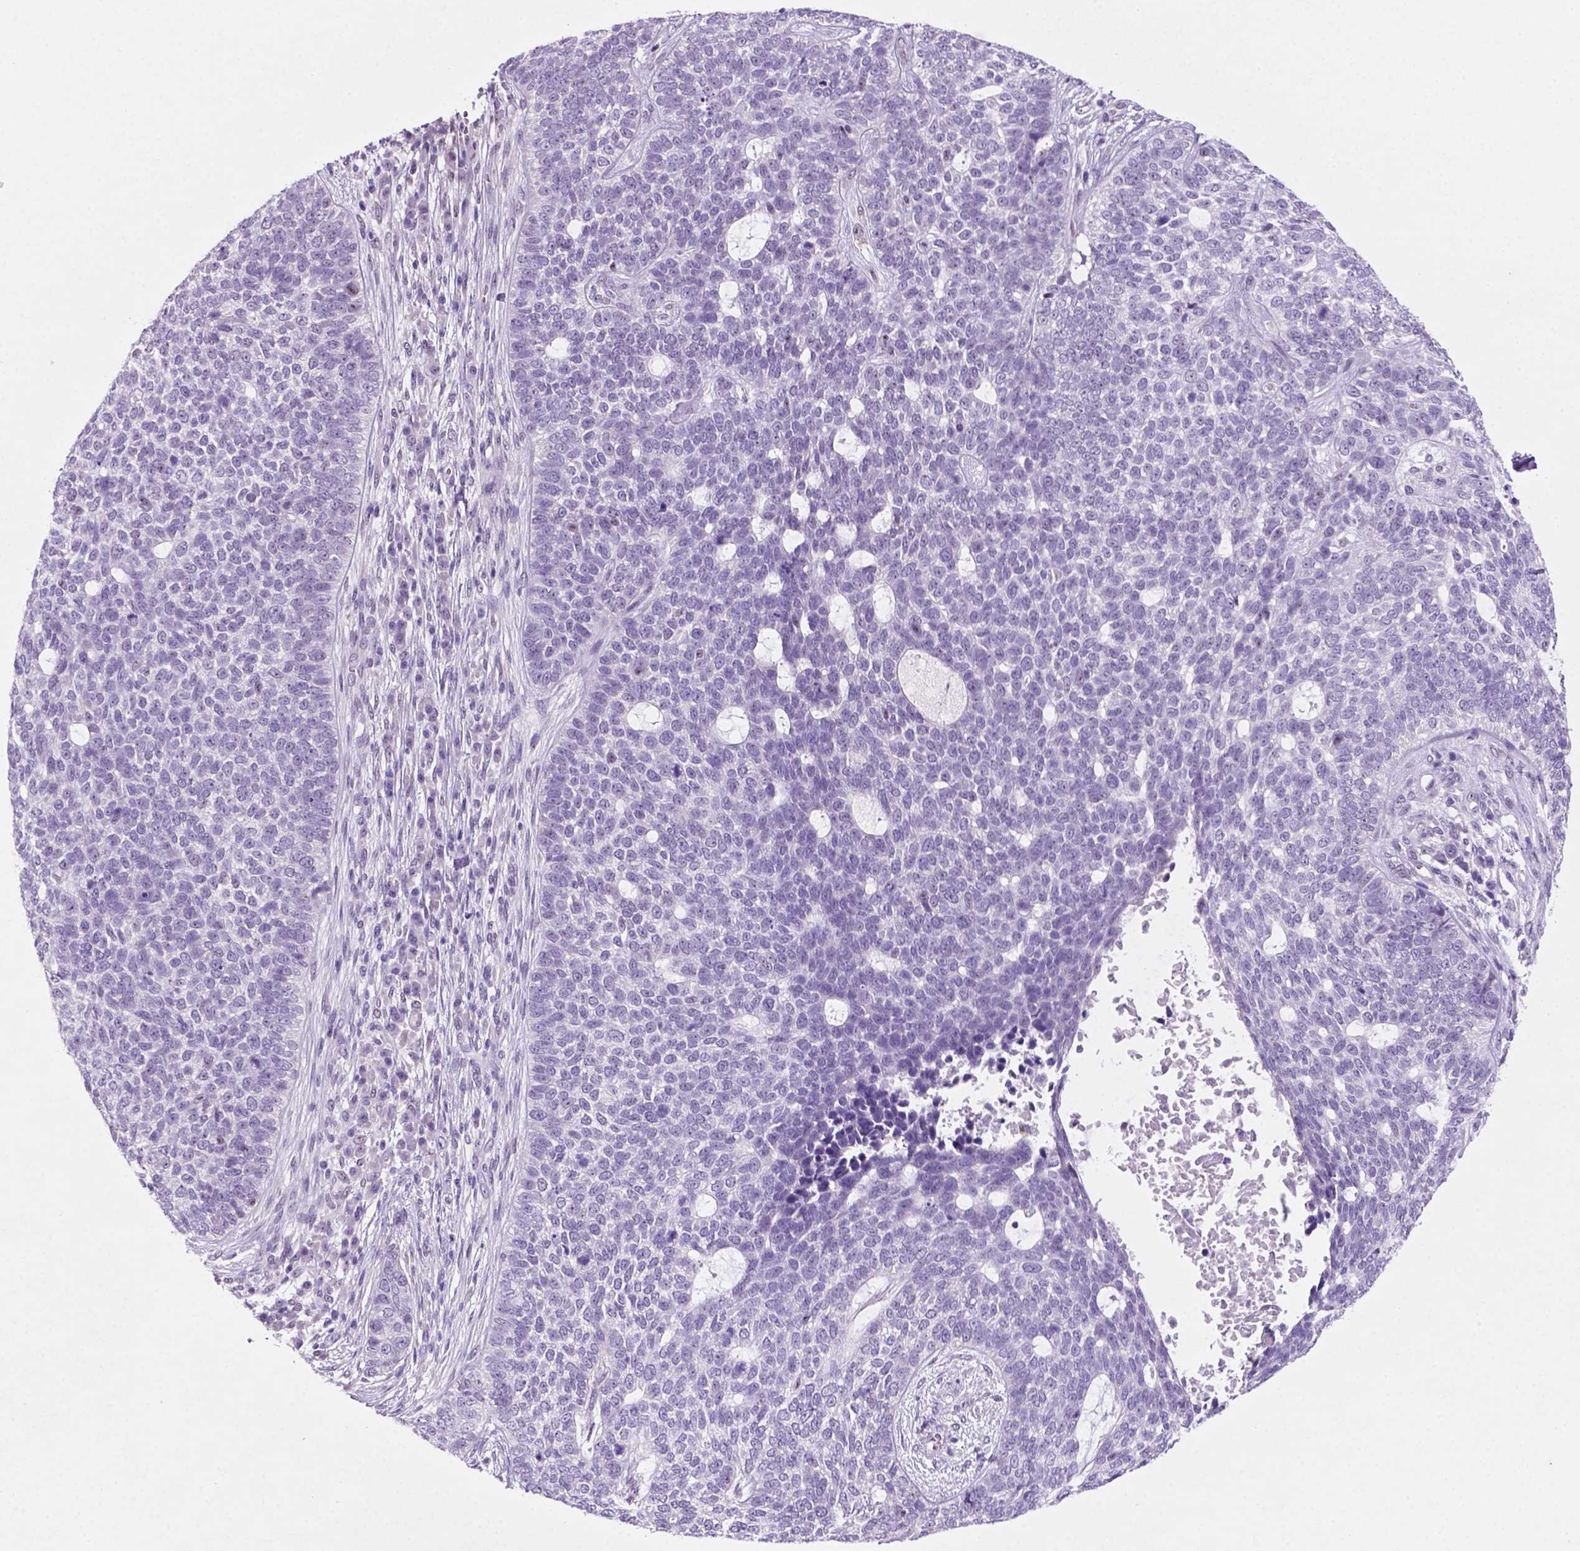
{"staining": {"intensity": "negative", "quantity": "none", "location": "none"}, "tissue": "skin cancer", "cell_type": "Tumor cells", "image_type": "cancer", "snomed": [{"axis": "morphology", "description": "Basal cell carcinoma"}, {"axis": "topography", "description": "Skin"}], "caption": "Immunohistochemistry photomicrograph of skin cancer stained for a protein (brown), which exhibits no positivity in tumor cells. (DAB (3,3'-diaminobenzidine) immunohistochemistry (IHC), high magnification).", "gene": "C18orf21", "patient": {"sex": "female", "age": 69}}